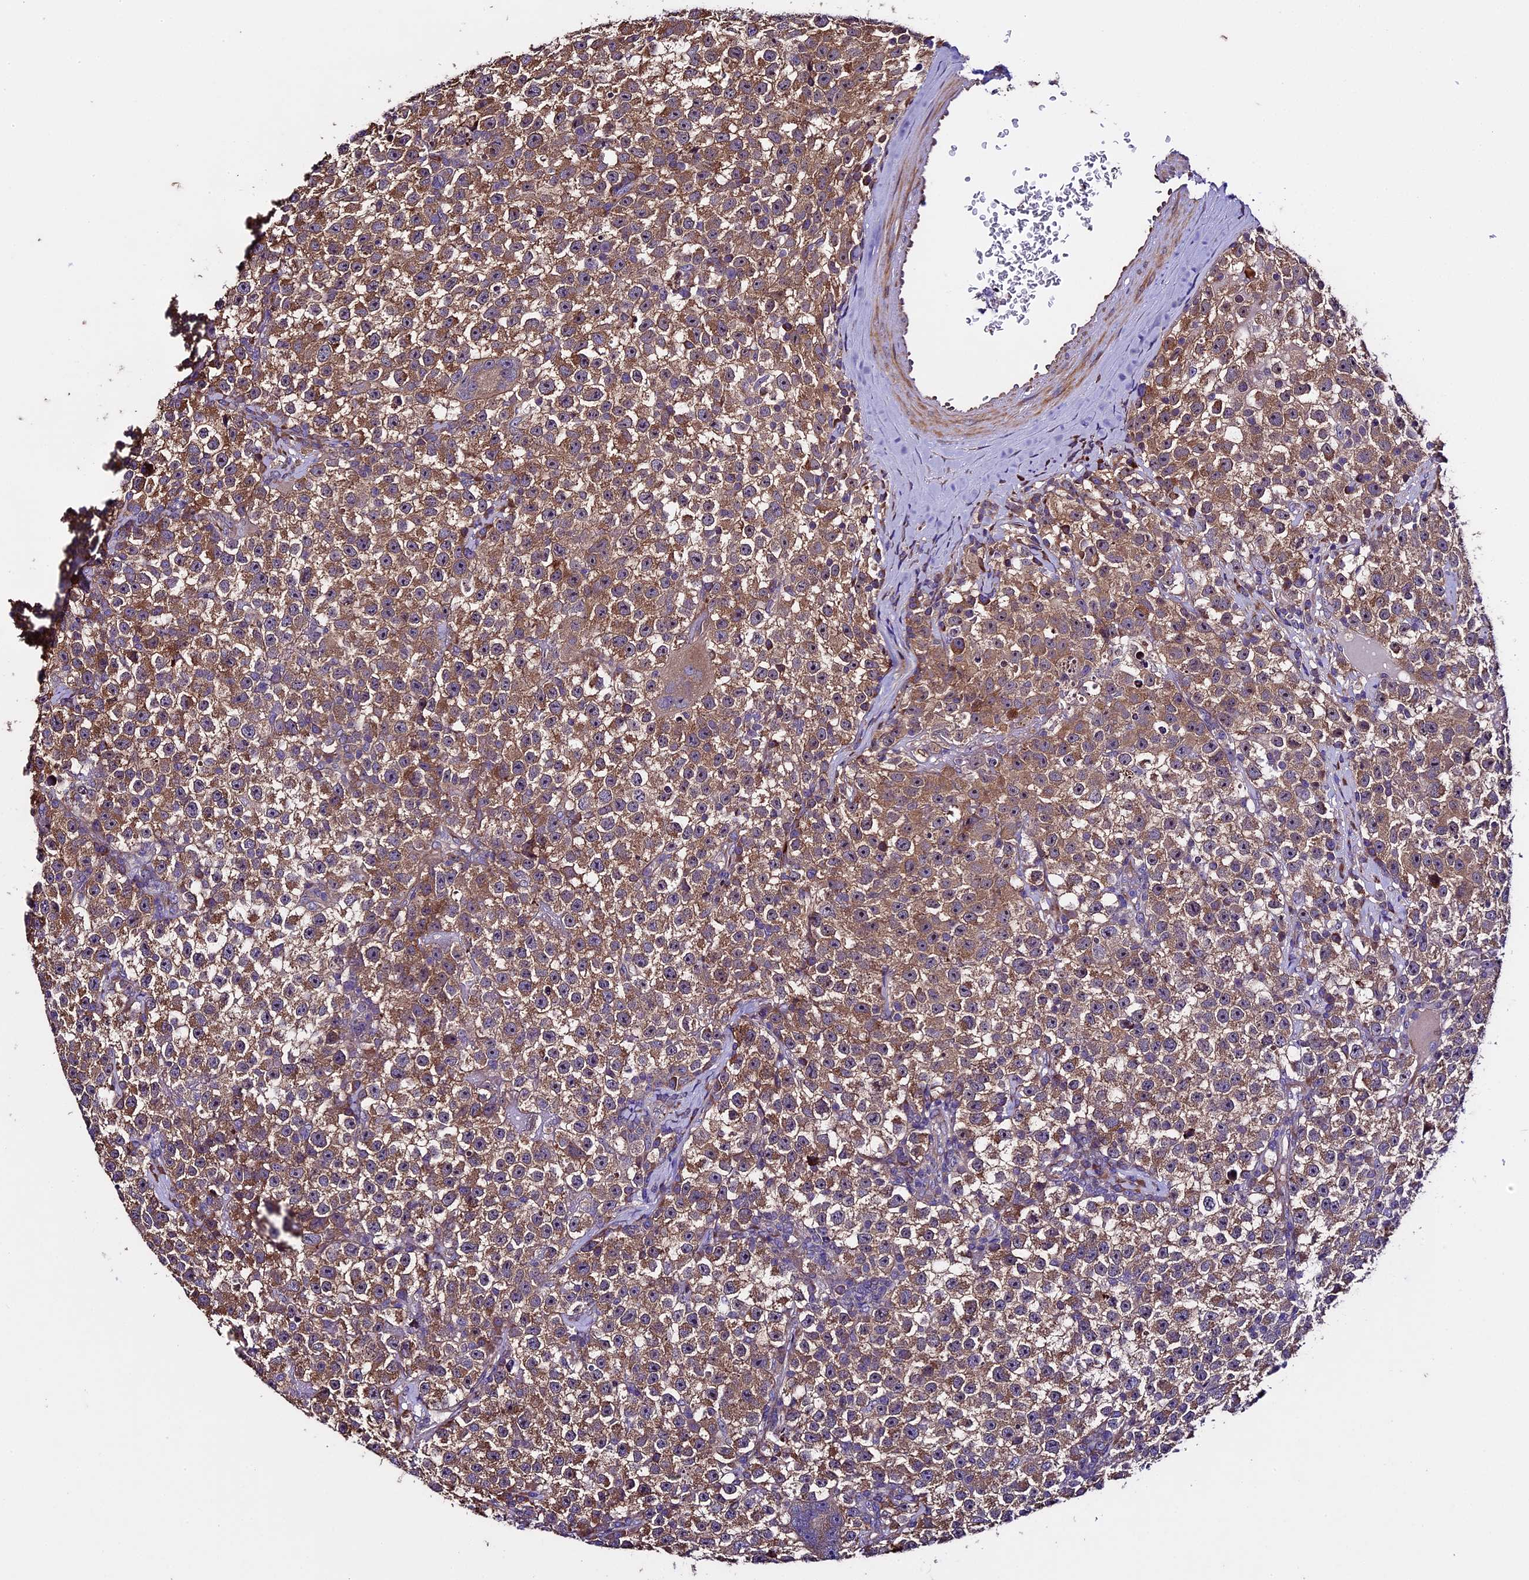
{"staining": {"intensity": "moderate", "quantity": ">75%", "location": "cytoplasmic/membranous"}, "tissue": "testis cancer", "cell_type": "Tumor cells", "image_type": "cancer", "snomed": [{"axis": "morphology", "description": "Seminoma, NOS"}, {"axis": "topography", "description": "Testis"}], "caption": "Immunohistochemistry (DAB) staining of testis seminoma shows moderate cytoplasmic/membranous protein staining in about >75% of tumor cells.", "gene": "SPIRE1", "patient": {"sex": "male", "age": 22}}